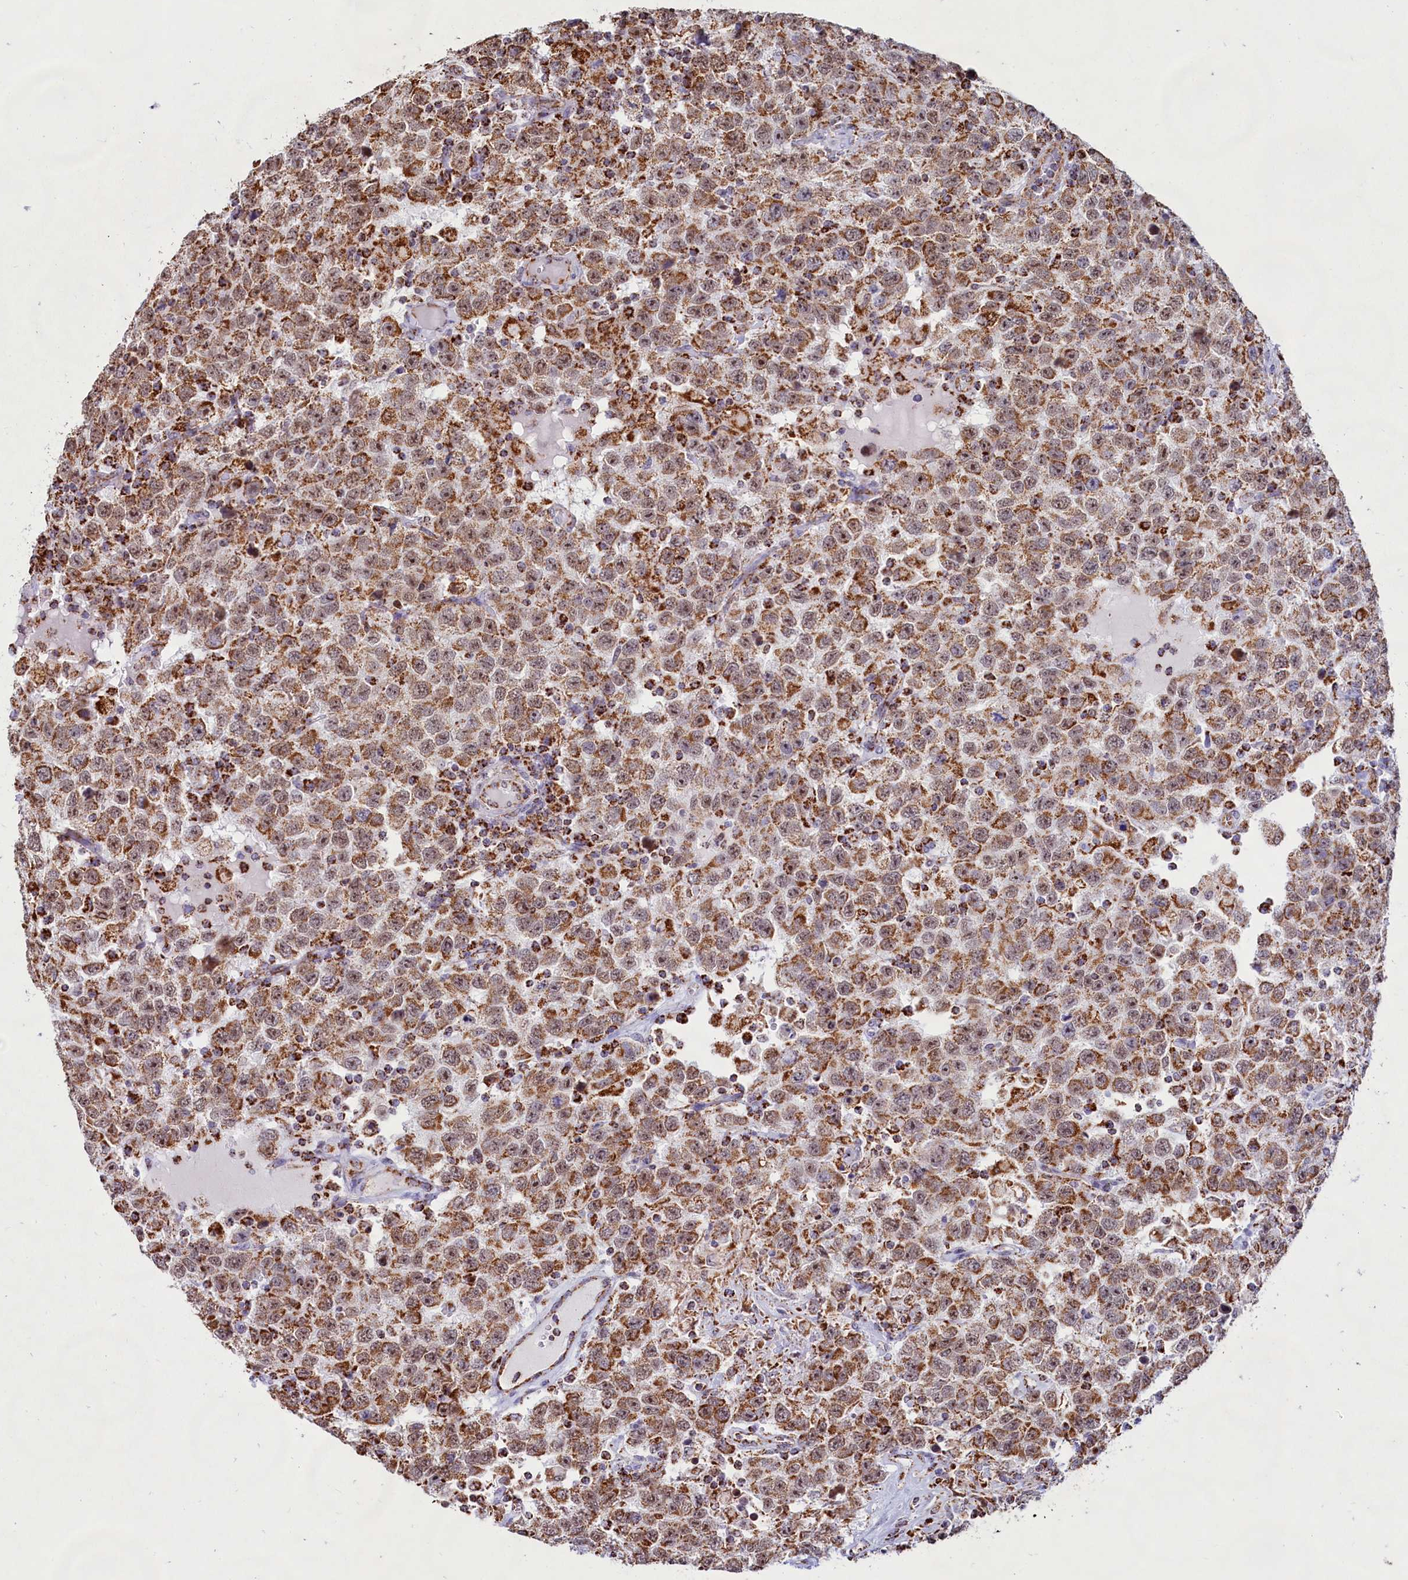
{"staining": {"intensity": "moderate", "quantity": ">75%", "location": "cytoplasmic/membranous,nuclear"}, "tissue": "testis cancer", "cell_type": "Tumor cells", "image_type": "cancer", "snomed": [{"axis": "morphology", "description": "Seminoma, NOS"}, {"axis": "topography", "description": "Testis"}], "caption": "This micrograph reveals immunohistochemistry (IHC) staining of human testis cancer, with medium moderate cytoplasmic/membranous and nuclear positivity in about >75% of tumor cells.", "gene": "C1D", "patient": {"sex": "male", "age": 41}}